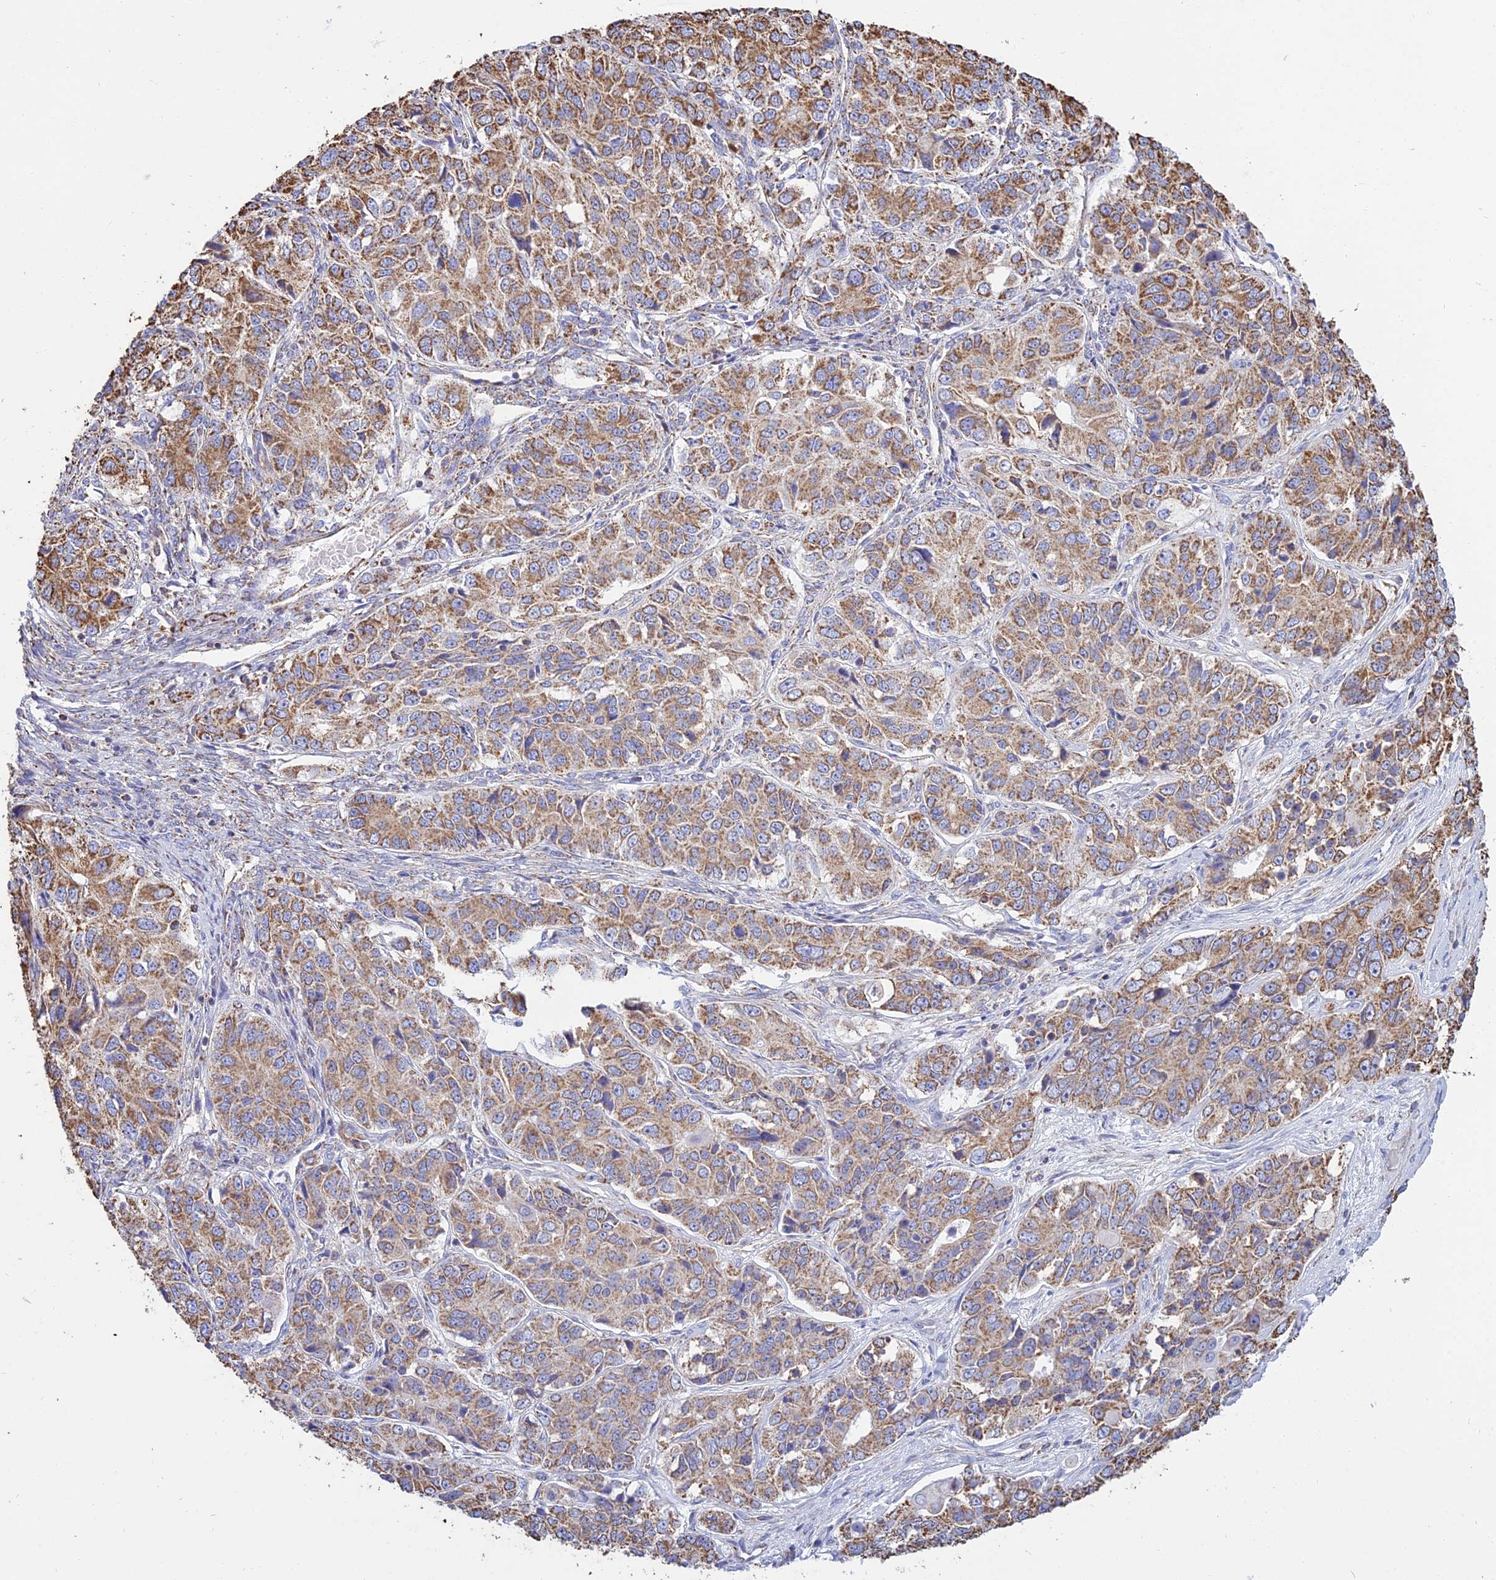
{"staining": {"intensity": "moderate", "quantity": ">75%", "location": "cytoplasmic/membranous"}, "tissue": "ovarian cancer", "cell_type": "Tumor cells", "image_type": "cancer", "snomed": [{"axis": "morphology", "description": "Carcinoma, endometroid"}, {"axis": "topography", "description": "Ovary"}], "caption": "Immunohistochemistry (IHC) staining of ovarian cancer, which demonstrates medium levels of moderate cytoplasmic/membranous expression in approximately >75% of tumor cells indicating moderate cytoplasmic/membranous protein staining. The staining was performed using DAB (3,3'-diaminobenzidine) (brown) for protein detection and nuclei were counterstained in hematoxylin (blue).", "gene": "OR2W3", "patient": {"sex": "female", "age": 51}}